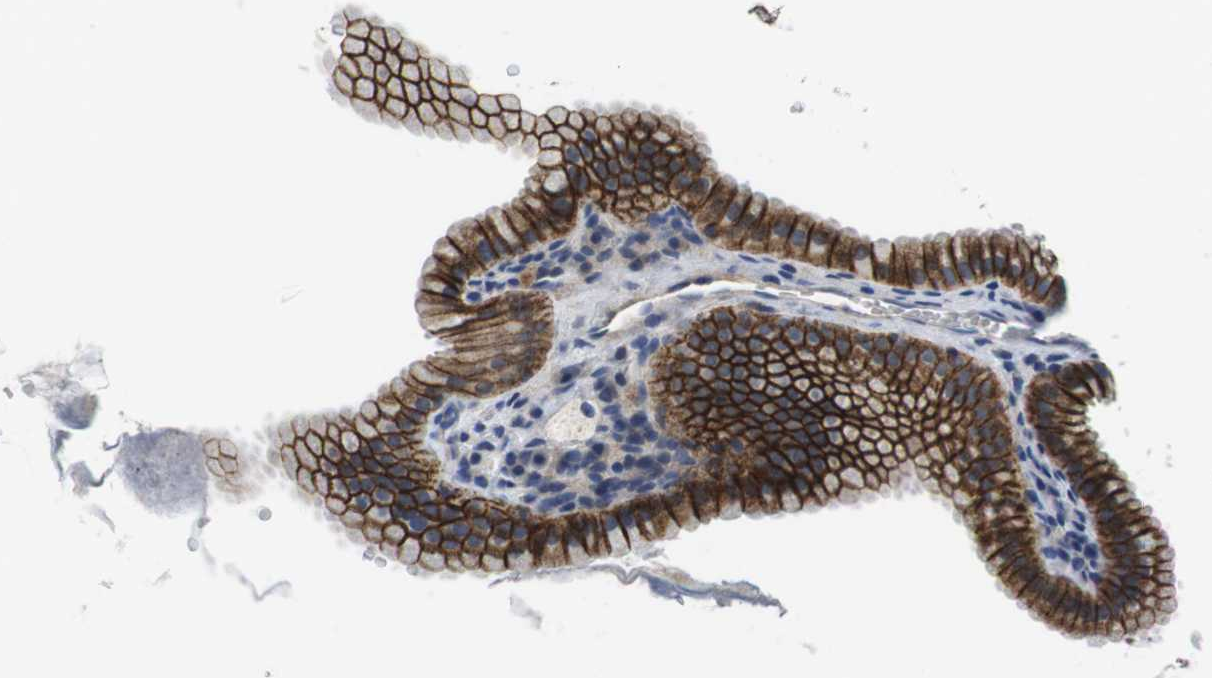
{"staining": {"intensity": "strong", "quantity": ">75%", "location": "cytoplasmic/membranous"}, "tissue": "gallbladder", "cell_type": "Glandular cells", "image_type": "normal", "snomed": [{"axis": "morphology", "description": "Normal tissue, NOS"}, {"axis": "topography", "description": "Gallbladder"}], "caption": "Gallbladder stained for a protein shows strong cytoplasmic/membranous positivity in glandular cells. (DAB IHC with brightfield microscopy, high magnification).", "gene": "SCRIB", "patient": {"sex": "female", "age": 64}}